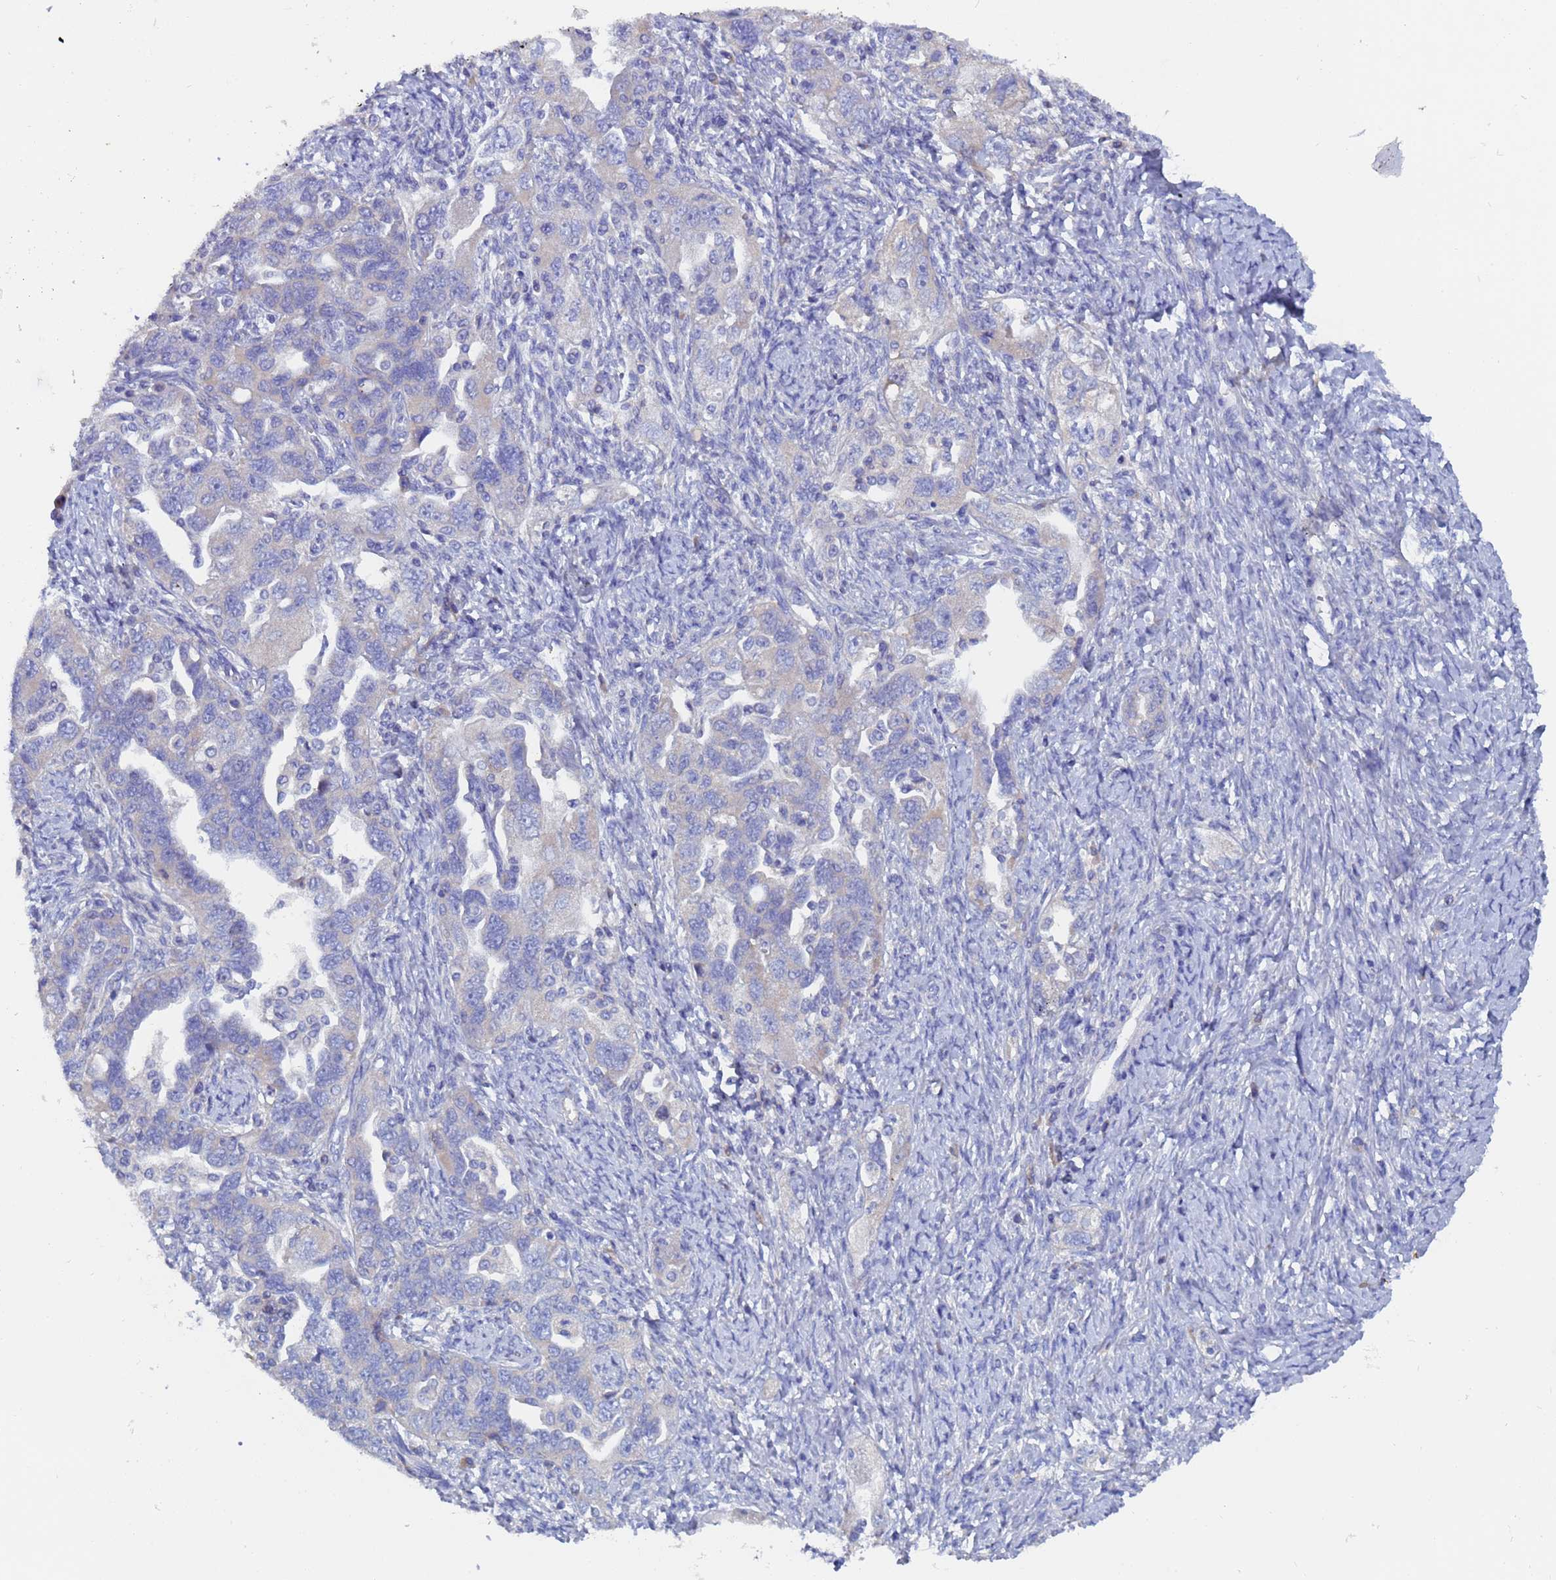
{"staining": {"intensity": "negative", "quantity": "none", "location": "none"}, "tissue": "ovarian cancer", "cell_type": "Tumor cells", "image_type": "cancer", "snomed": [{"axis": "morphology", "description": "Carcinoma, NOS"}, {"axis": "morphology", "description": "Cystadenocarcinoma, serous, NOS"}, {"axis": "topography", "description": "Ovary"}], "caption": "High power microscopy image of an immunohistochemistry histopathology image of ovarian cancer, revealing no significant staining in tumor cells.", "gene": "UBE2O", "patient": {"sex": "female", "age": 69}}